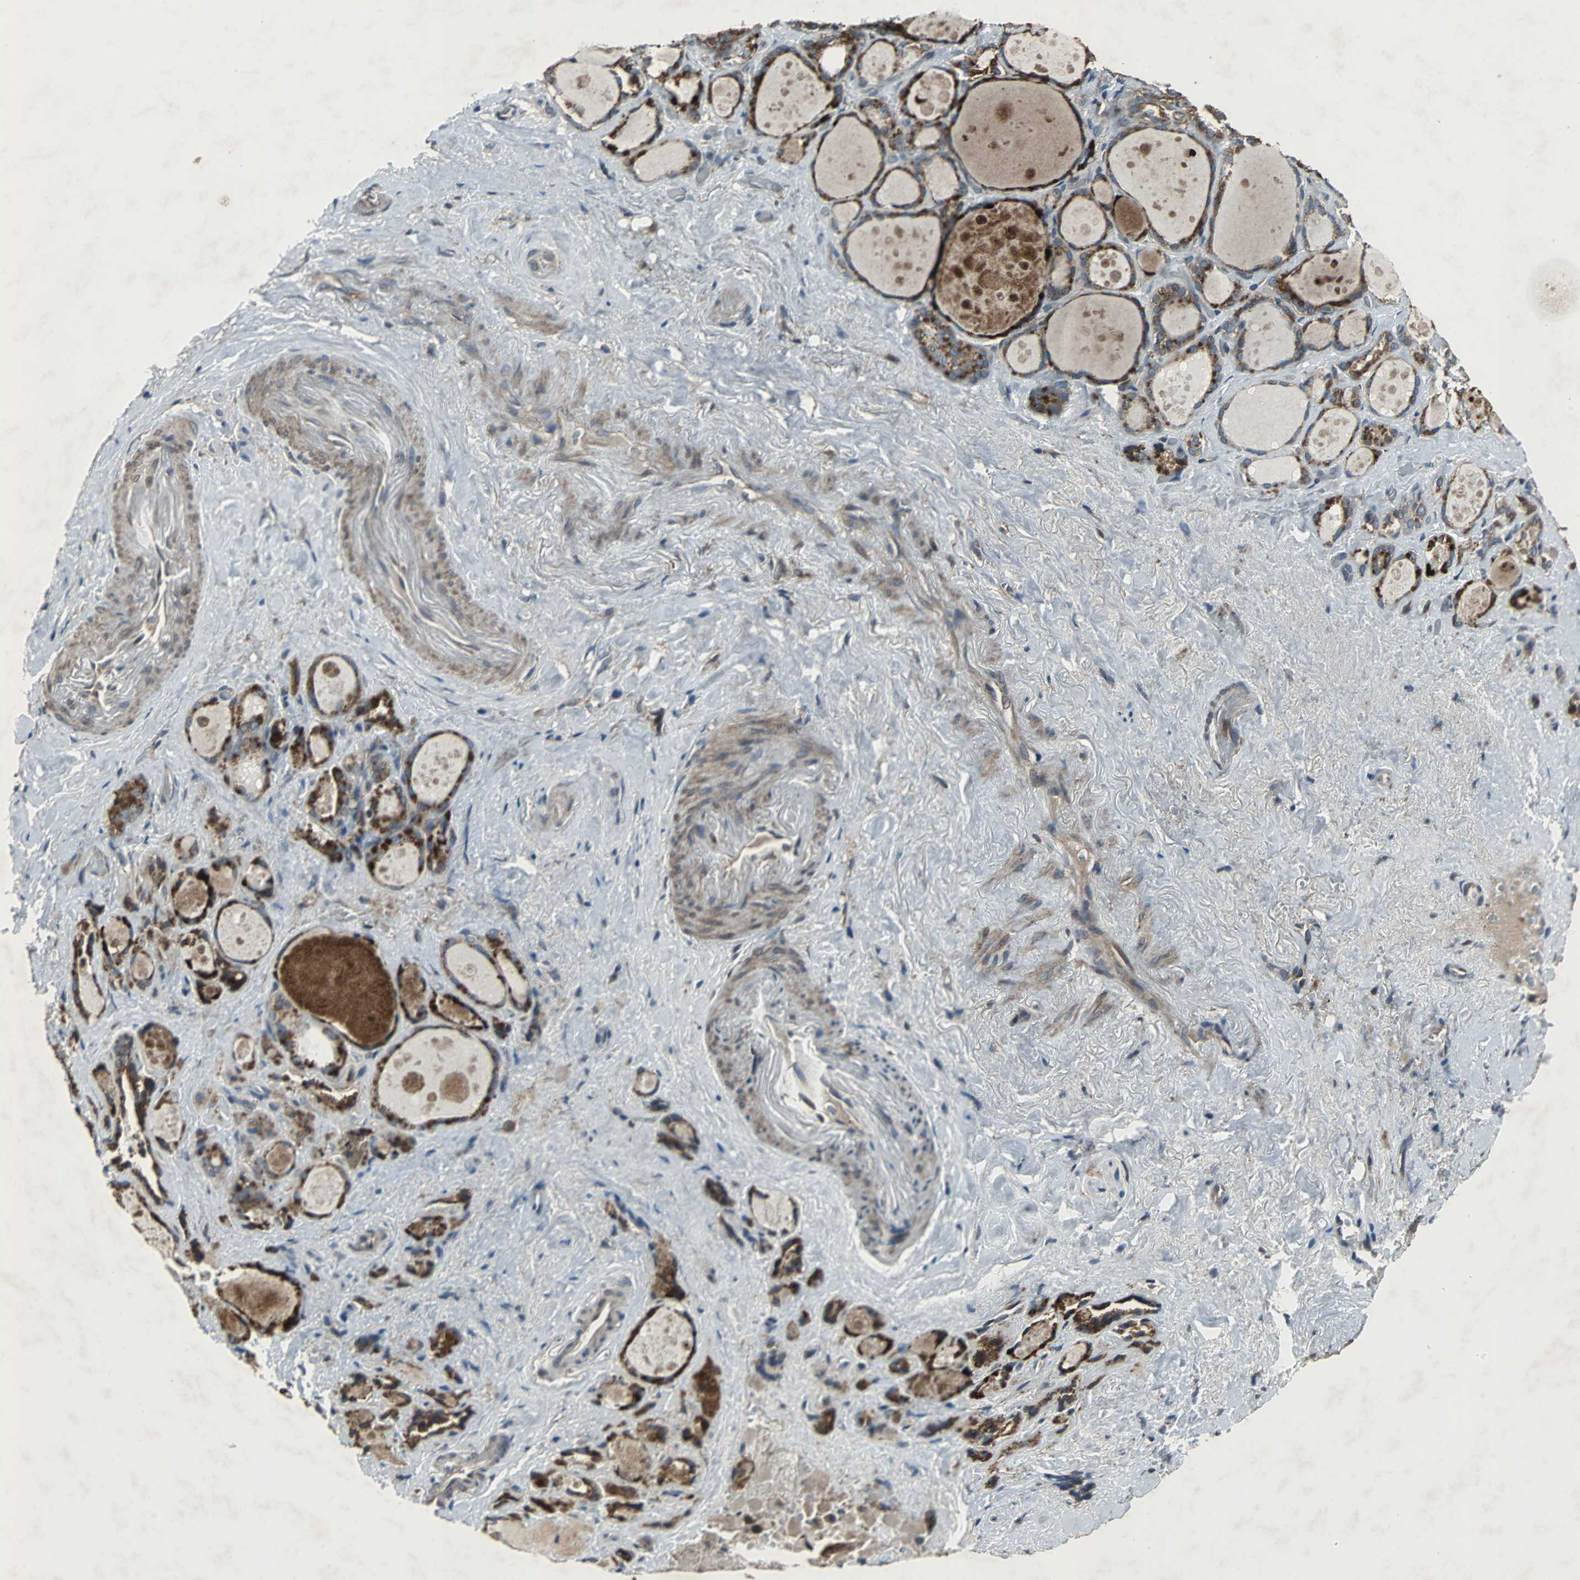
{"staining": {"intensity": "moderate", "quantity": ">75%", "location": "cytoplasmic/membranous"}, "tissue": "thyroid gland", "cell_type": "Glandular cells", "image_type": "normal", "snomed": [{"axis": "morphology", "description": "Normal tissue, NOS"}, {"axis": "topography", "description": "Thyroid gland"}], "caption": "A micrograph of thyroid gland stained for a protein shows moderate cytoplasmic/membranous brown staining in glandular cells. (DAB IHC with brightfield microscopy, high magnification).", "gene": "SOS1", "patient": {"sex": "female", "age": 75}}